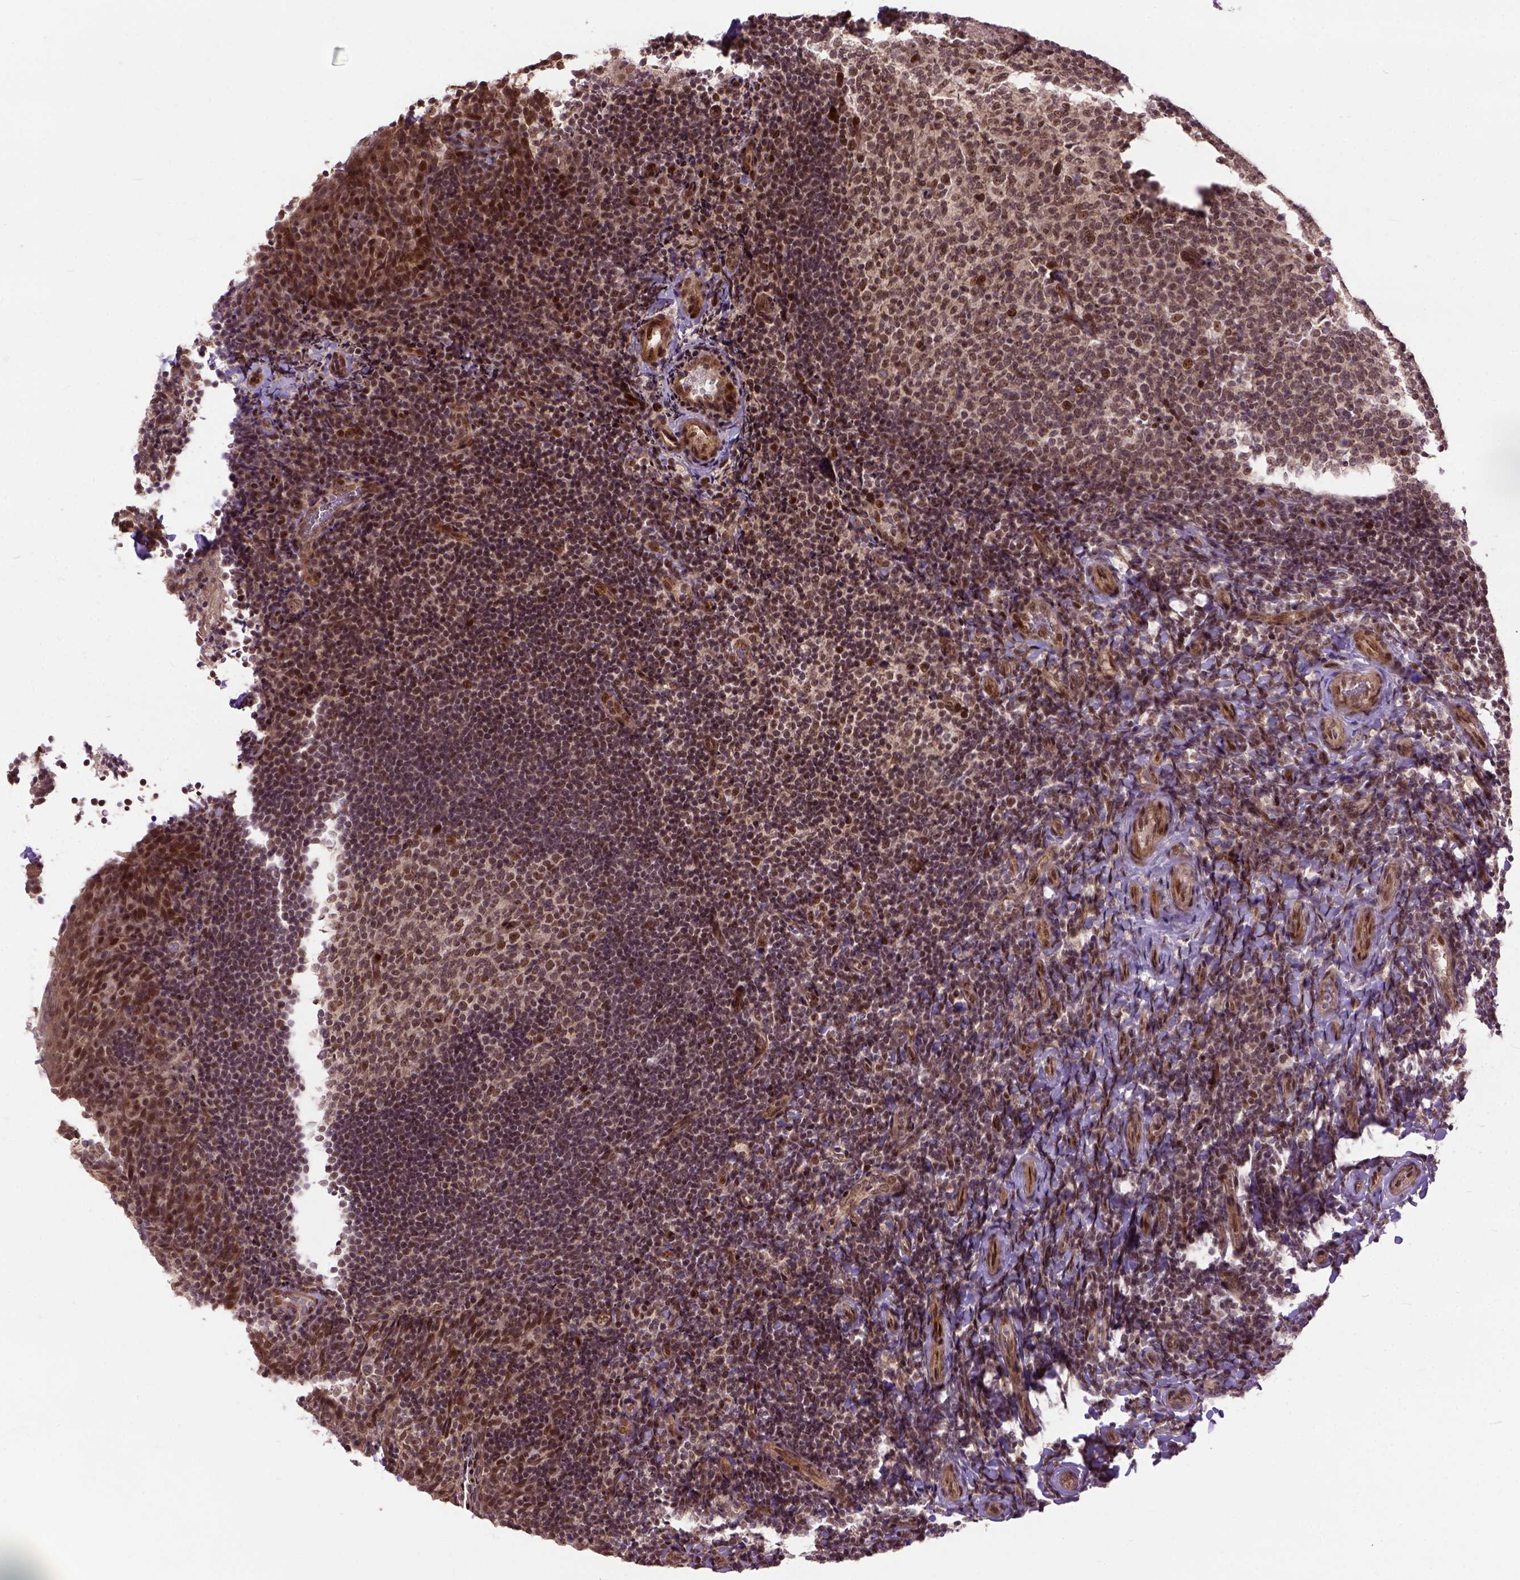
{"staining": {"intensity": "moderate", "quantity": ">75%", "location": "nuclear"}, "tissue": "tonsil", "cell_type": "Germinal center cells", "image_type": "normal", "snomed": [{"axis": "morphology", "description": "Normal tissue, NOS"}, {"axis": "topography", "description": "Tonsil"}], "caption": "Germinal center cells exhibit medium levels of moderate nuclear staining in approximately >75% of cells in benign tonsil. The protein of interest is shown in brown color, while the nuclei are stained blue.", "gene": "ZNF630", "patient": {"sex": "female", "age": 10}}